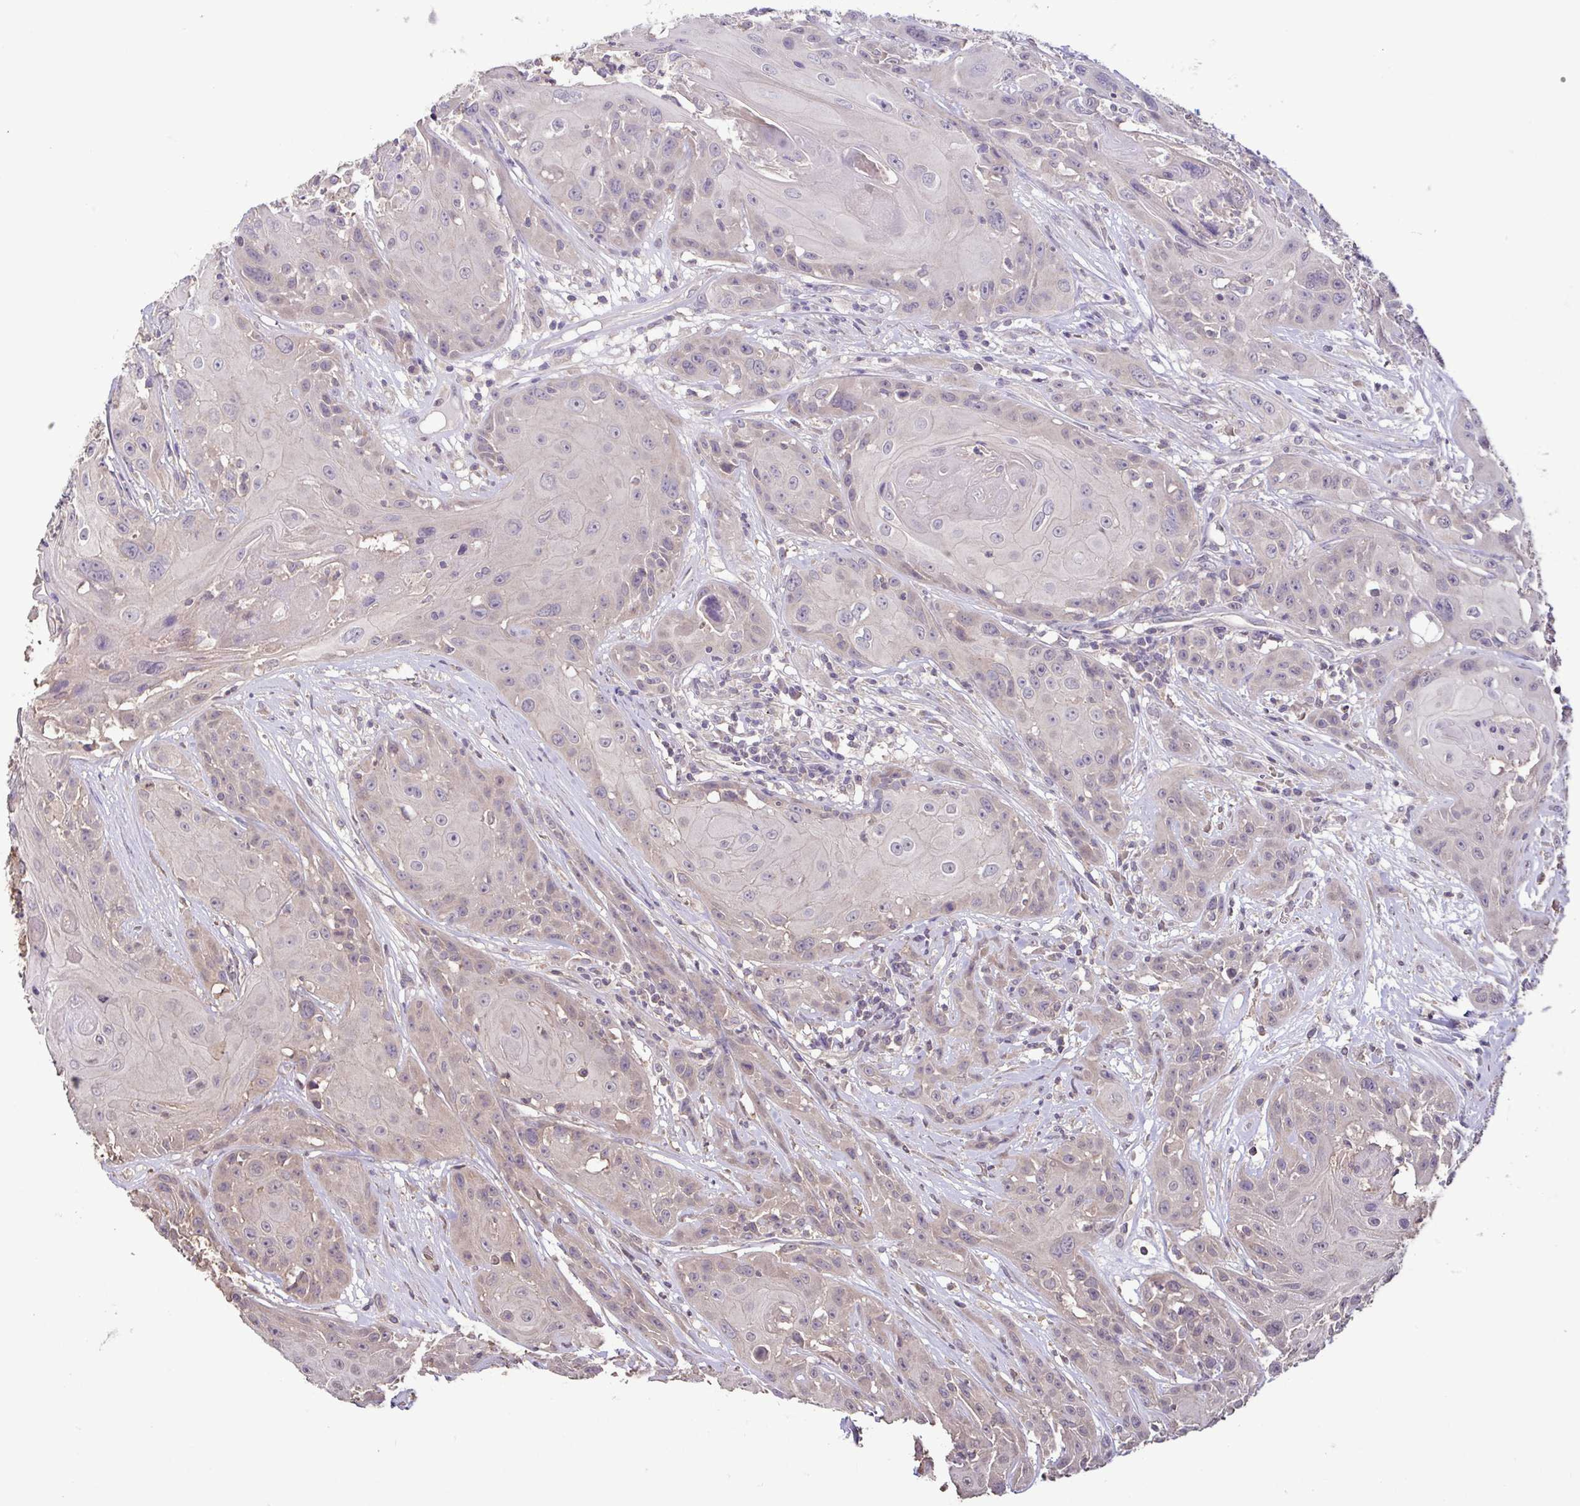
{"staining": {"intensity": "negative", "quantity": "none", "location": "none"}, "tissue": "head and neck cancer", "cell_type": "Tumor cells", "image_type": "cancer", "snomed": [{"axis": "morphology", "description": "Squamous cell carcinoma, NOS"}, {"axis": "topography", "description": "Skin"}, {"axis": "topography", "description": "Head-Neck"}], "caption": "This is an immunohistochemistry photomicrograph of squamous cell carcinoma (head and neck). There is no staining in tumor cells.", "gene": "ACTRT2", "patient": {"sex": "male", "age": 80}}